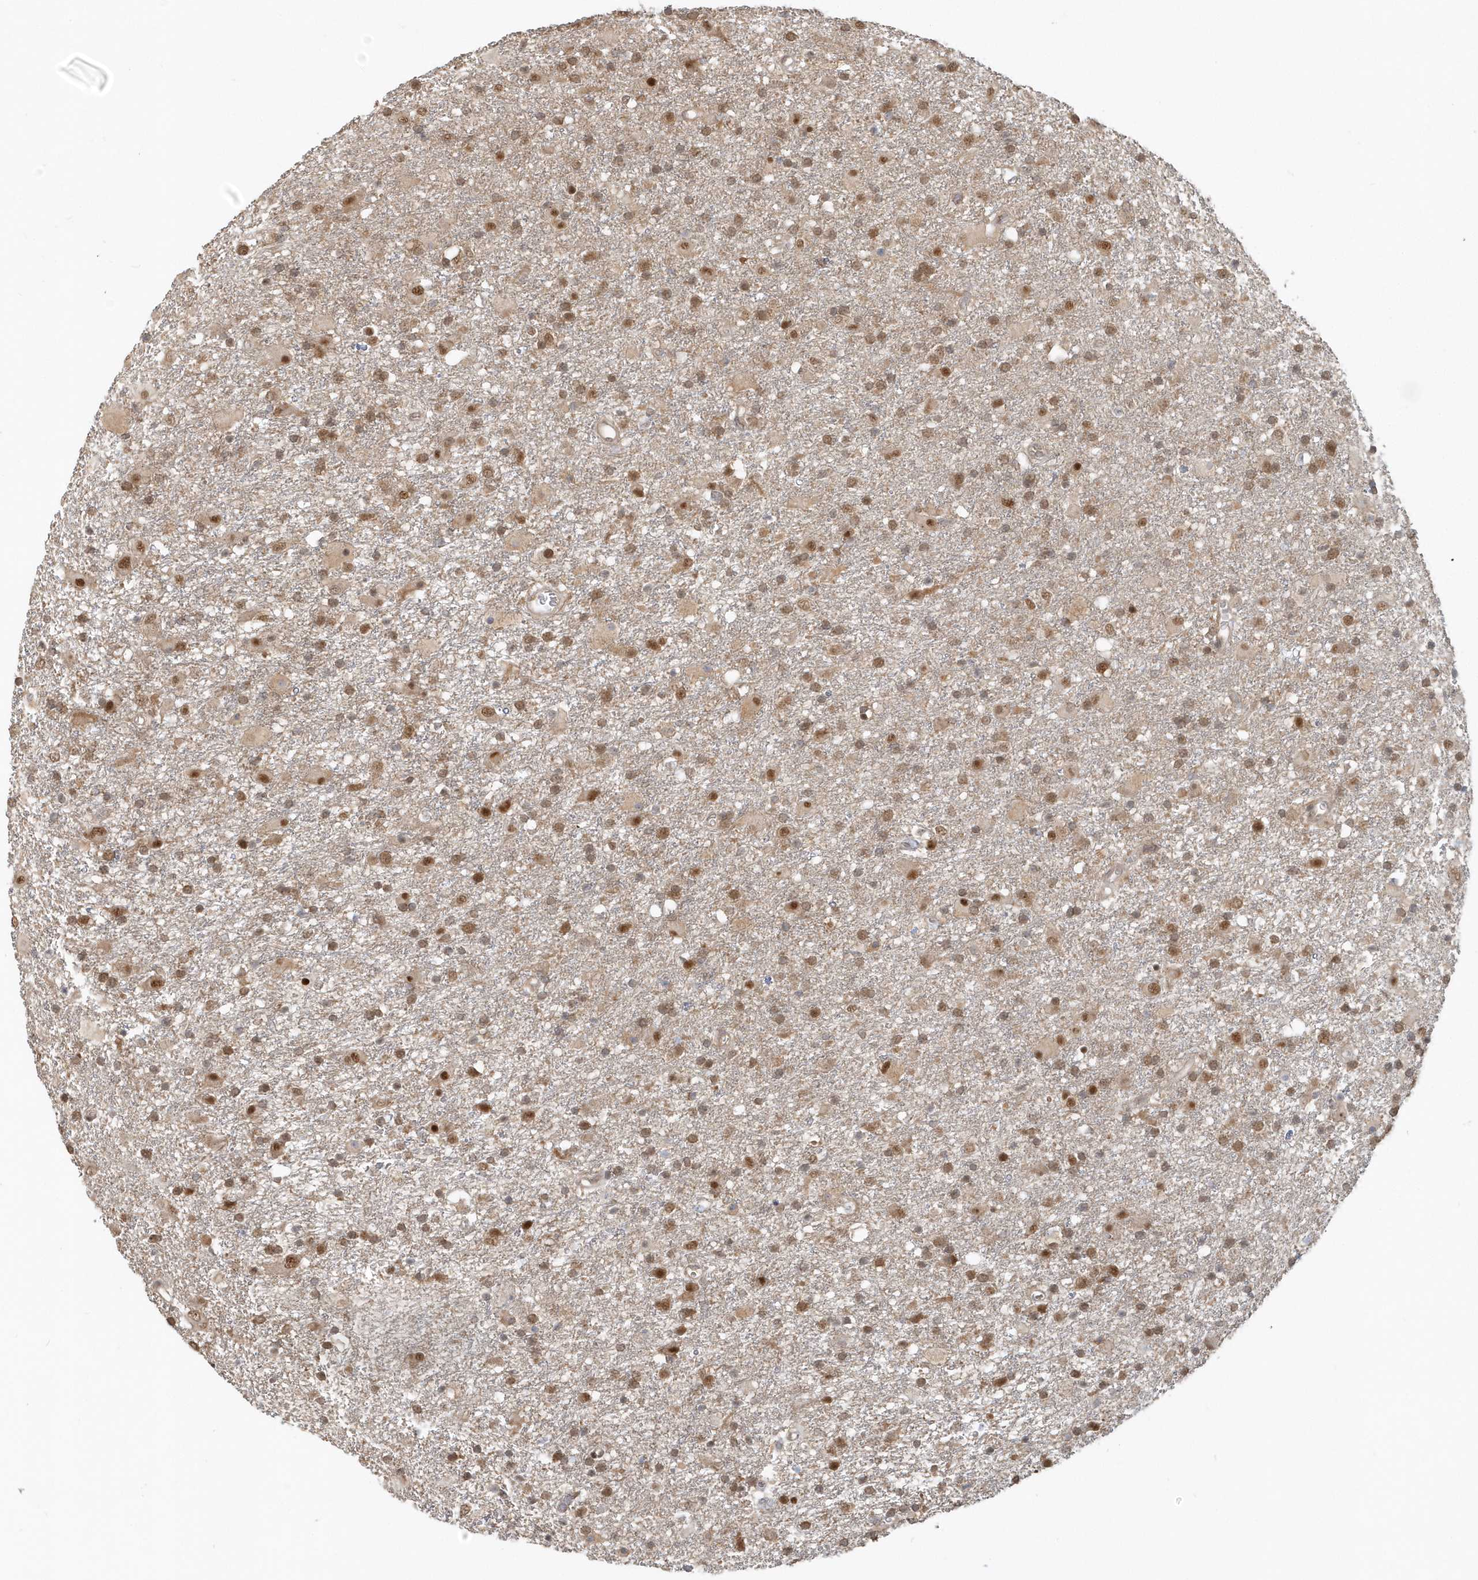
{"staining": {"intensity": "moderate", "quantity": ">75%", "location": "cytoplasmic/membranous,nuclear"}, "tissue": "glioma", "cell_type": "Tumor cells", "image_type": "cancer", "snomed": [{"axis": "morphology", "description": "Glioma, malignant, Low grade"}, {"axis": "topography", "description": "Brain"}], "caption": "High-power microscopy captured an immunohistochemistry image of glioma, revealing moderate cytoplasmic/membranous and nuclear expression in about >75% of tumor cells. The protein is shown in brown color, while the nuclei are stained blue.", "gene": "PSMD6", "patient": {"sex": "male", "age": 65}}